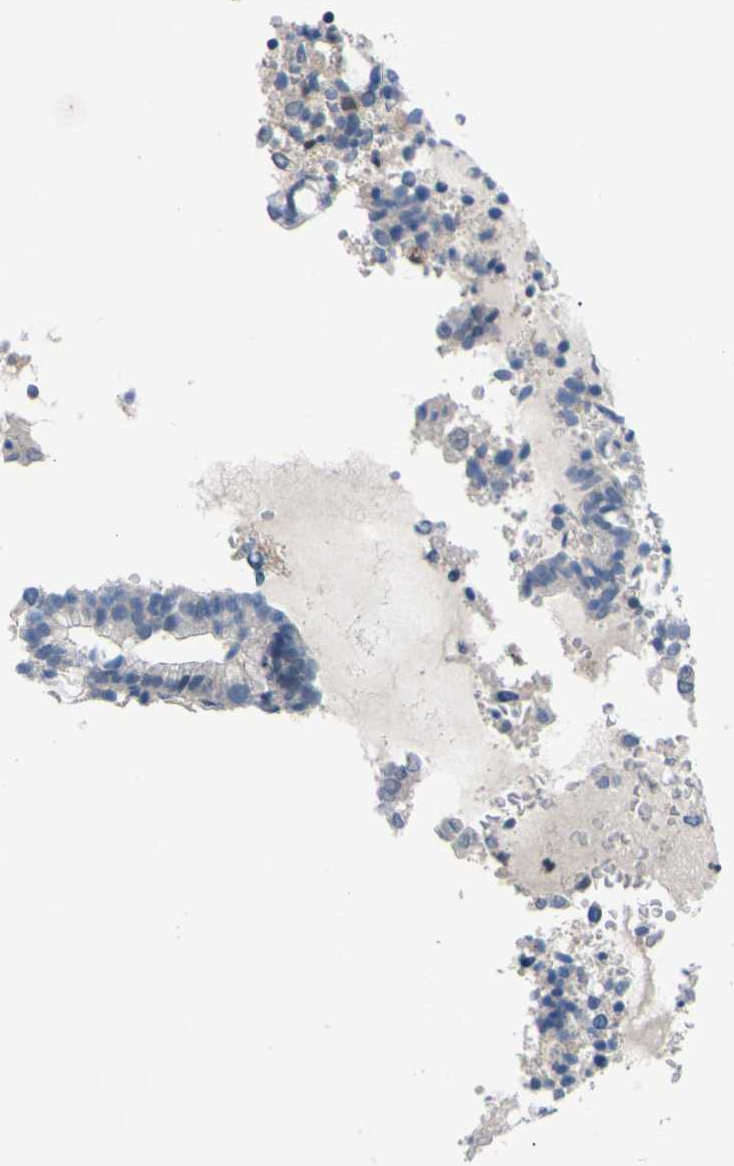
{"staining": {"intensity": "weak", "quantity": "<25%", "location": "cytoplasmic/membranous"}, "tissue": "cervical cancer", "cell_type": "Tumor cells", "image_type": "cancer", "snomed": [{"axis": "morphology", "description": "Adenocarcinoma, NOS"}, {"axis": "topography", "description": "Cervix"}], "caption": "Immunohistochemical staining of cervical cancer (adenocarcinoma) exhibits no significant positivity in tumor cells.", "gene": "RPS6KA3", "patient": {"sex": "female", "age": 44}}